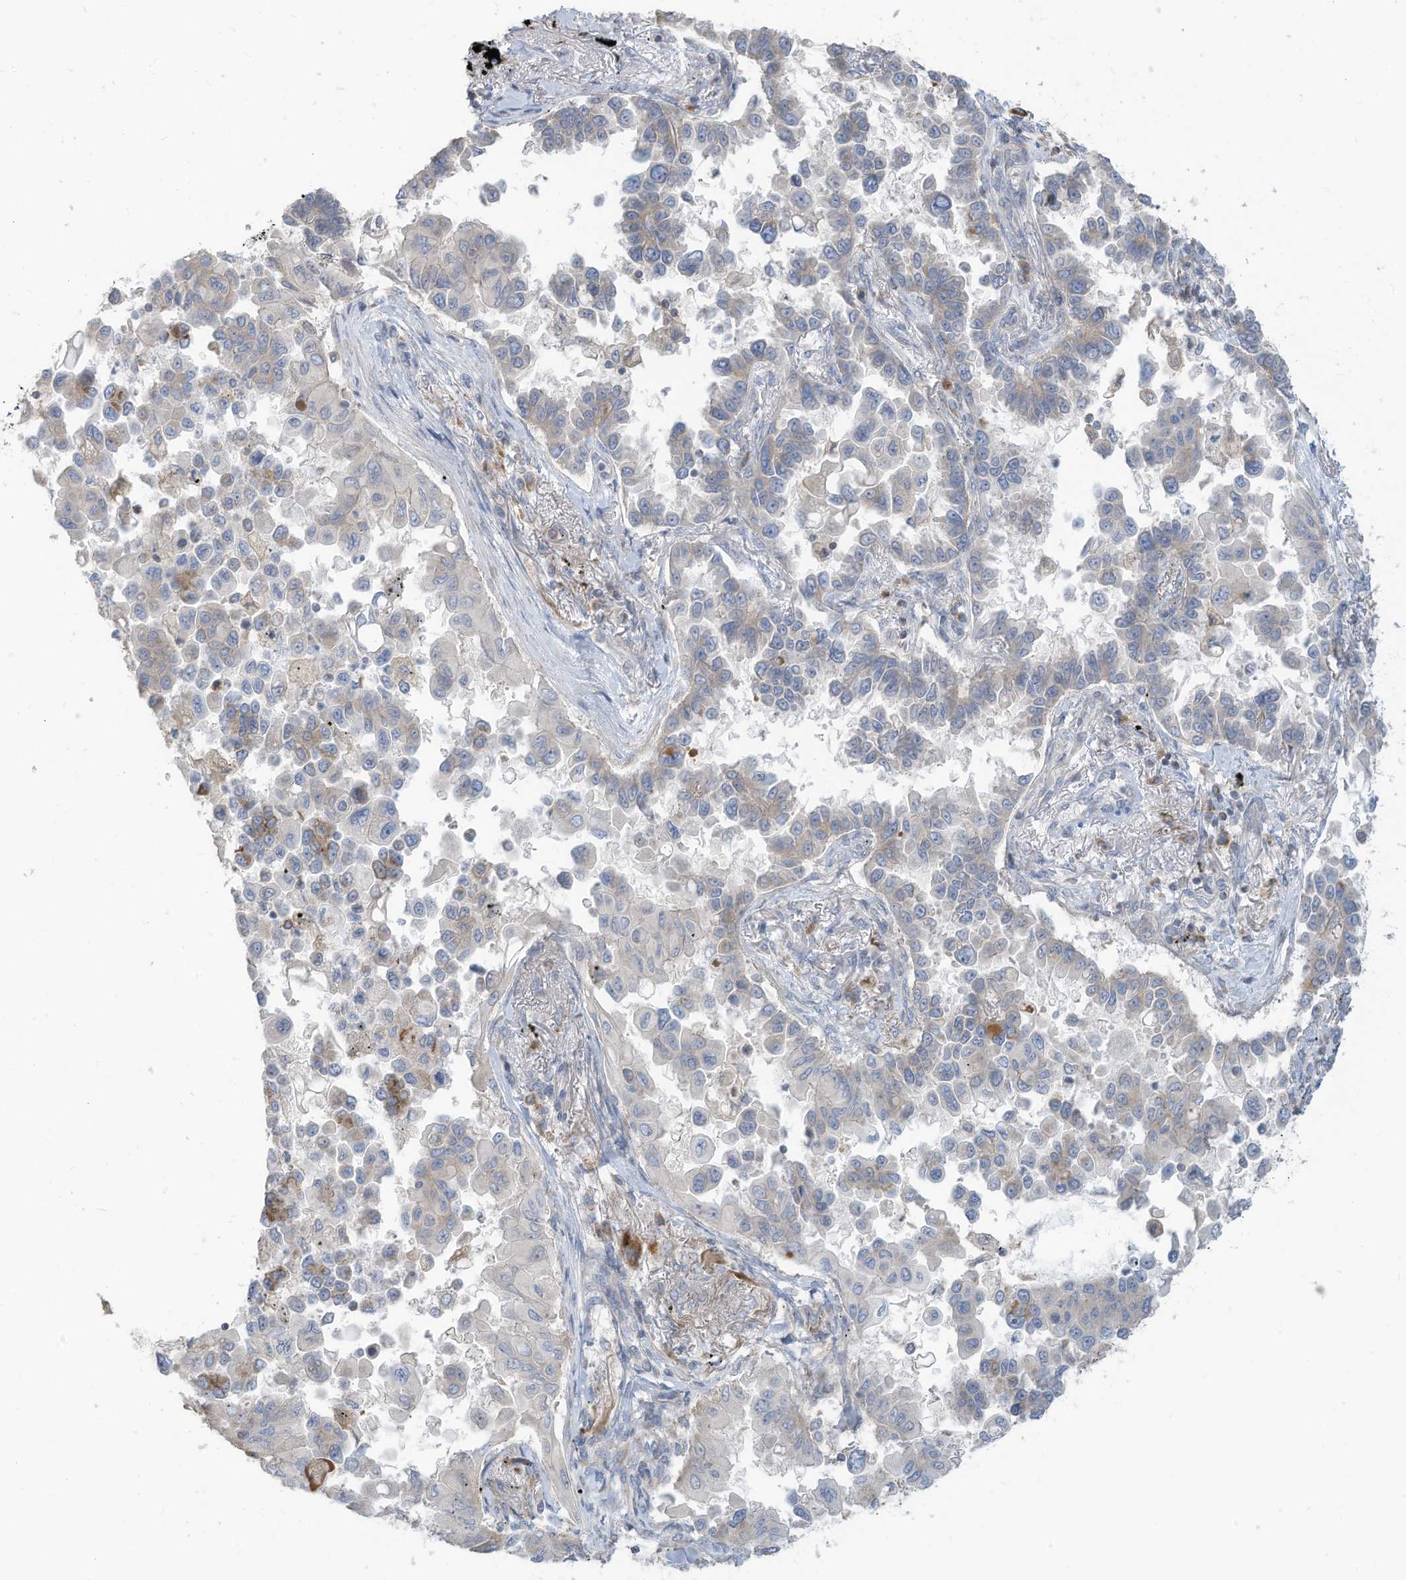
{"staining": {"intensity": "moderate", "quantity": "25%-75%", "location": "cytoplasmic/membranous"}, "tissue": "lung cancer", "cell_type": "Tumor cells", "image_type": "cancer", "snomed": [{"axis": "morphology", "description": "Adenocarcinoma, NOS"}, {"axis": "topography", "description": "Lung"}], "caption": "Immunohistochemistry of human adenocarcinoma (lung) exhibits medium levels of moderate cytoplasmic/membranous staining in approximately 25%-75% of tumor cells.", "gene": "GTPBP2", "patient": {"sex": "female", "age": 67}}